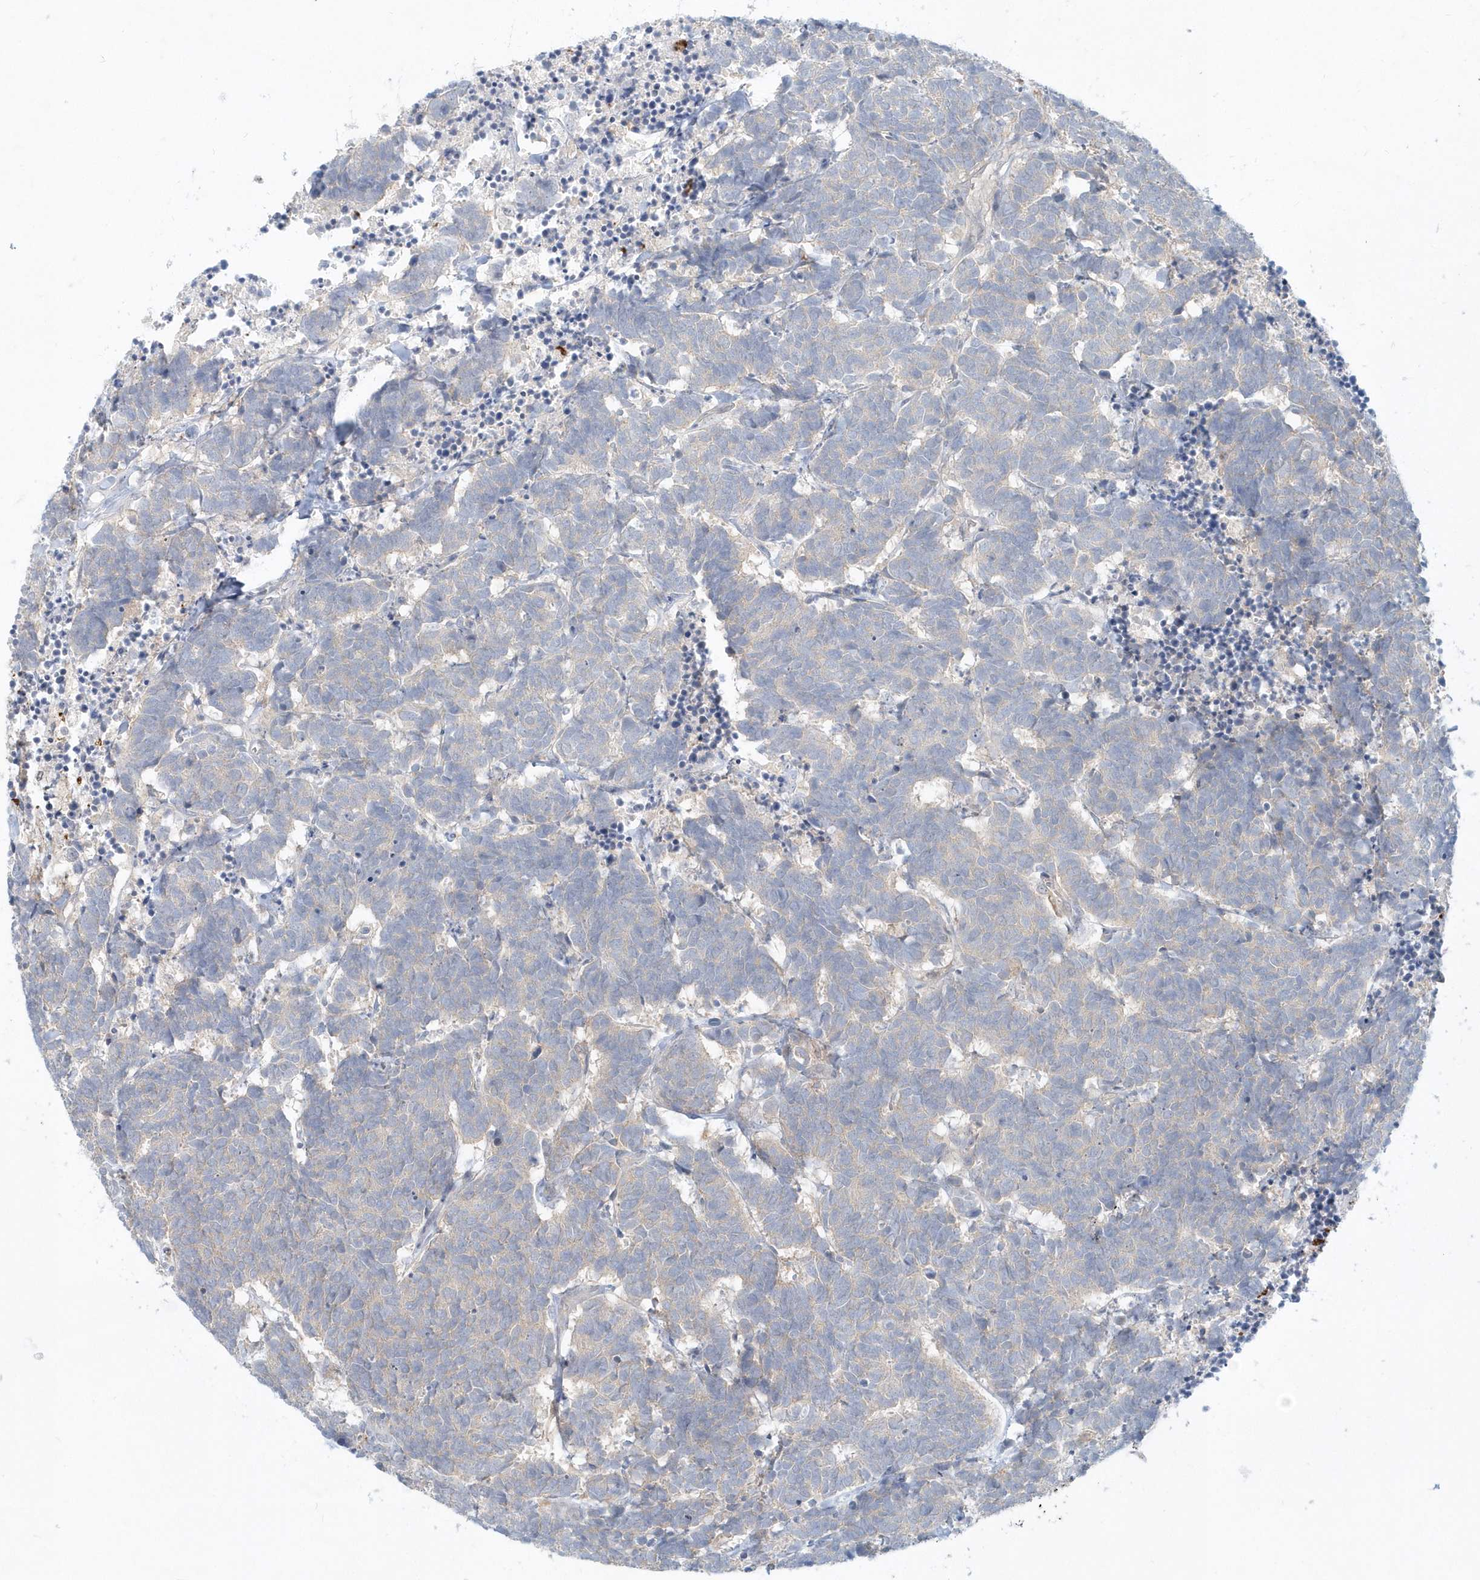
{"staining": {"intensity": "negative", "quantity": "none", "location": "none"}, "tissue": "carcinoid", "cell_type": "Tumor cells", "image_type": "cancer", "snomed": [{"axis": "morphology", "description": "Carcinoma, NOS"}, {"axis": "morphology", "description": "Carcinoid, malignant, NOS"}, {"axis": "topography", "description": "Urinary bladder"}], "caption": "This histopathology image is of carcinoid (malignant) stained with IHC to label a protein in brown with the nuclei are counter-stained blue. There is no positivity in tumor cells.", "gene": "RNF7", "patient": {"sex": "male", "age": 57}}